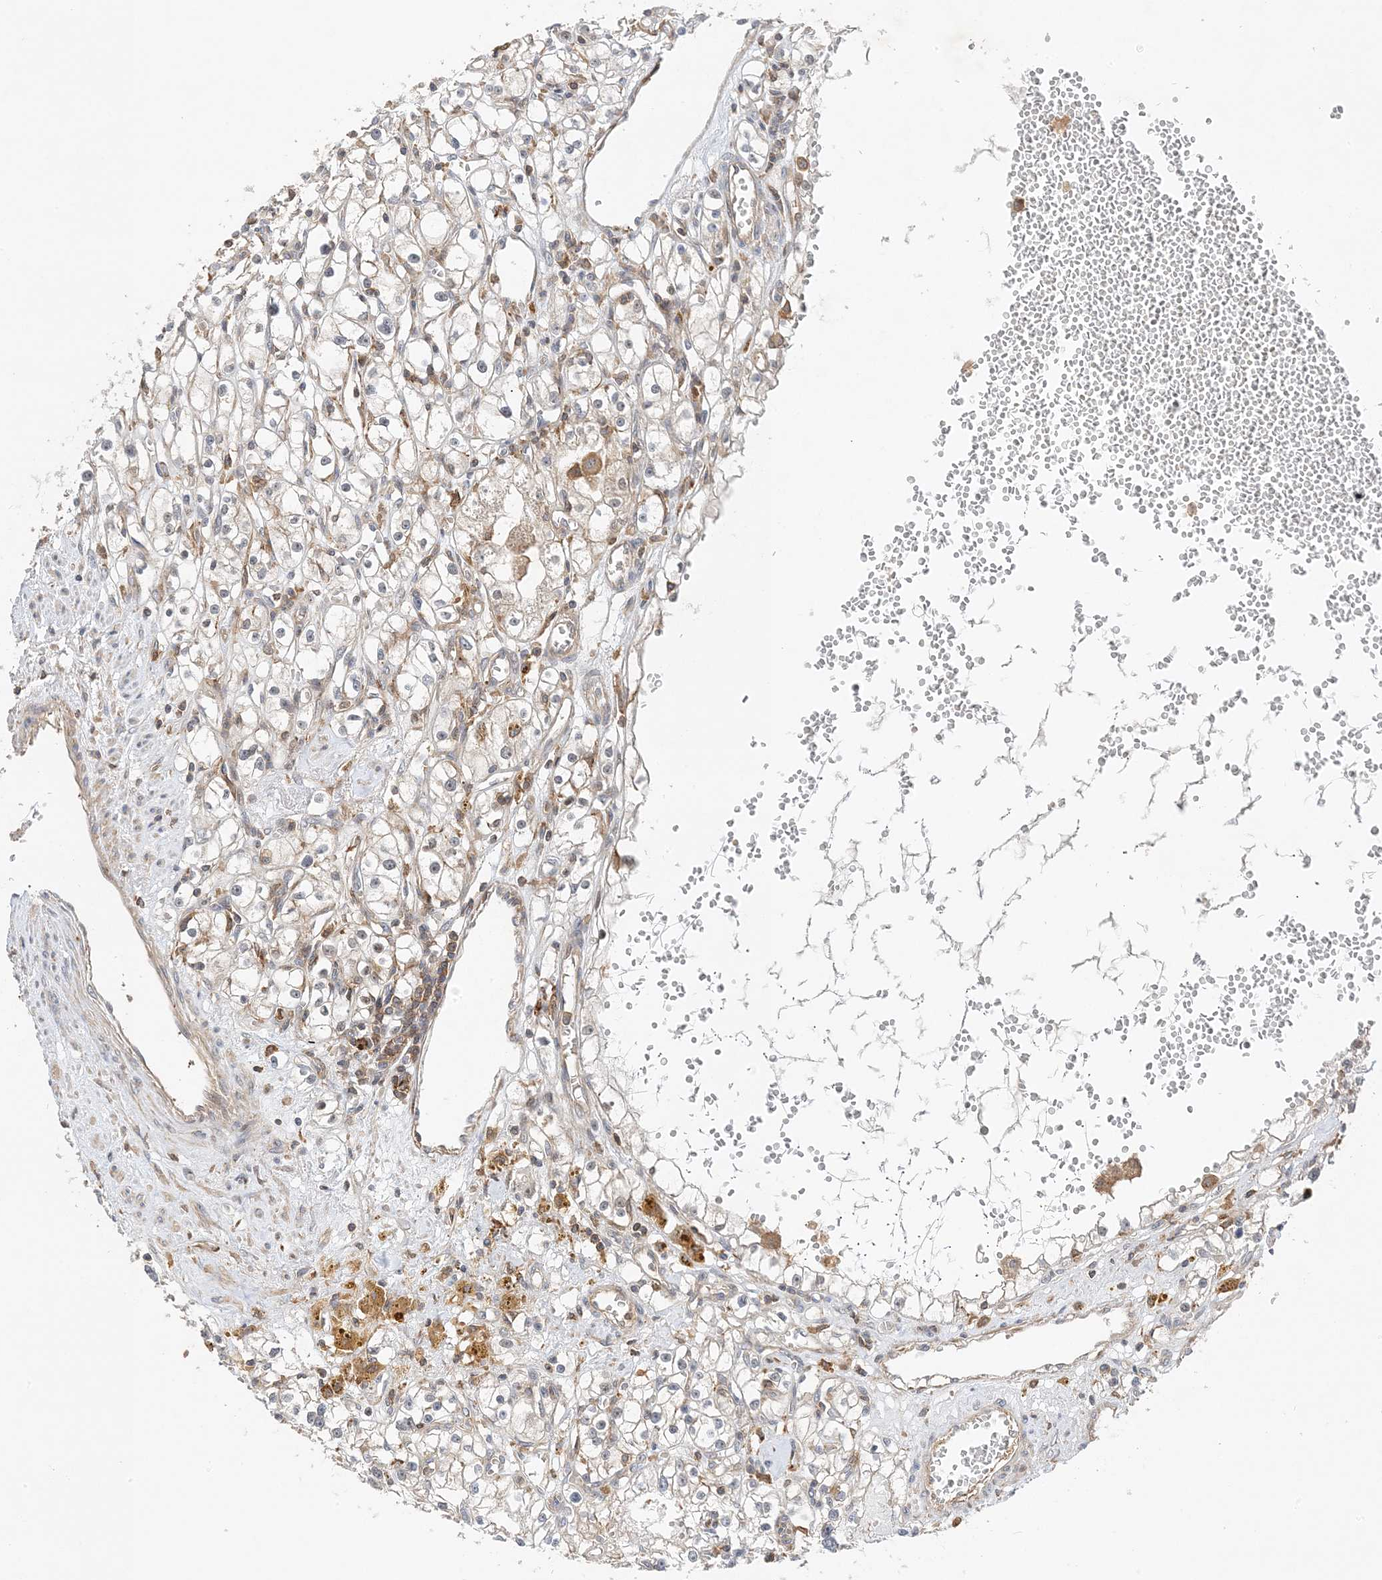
{"staining": {"intensity": "negative", "quantity": "none", "location": "none"}, "tissue": "renal cancer", "cell_type": "Tumor cells", "image_type": "cancer", "snomed": [{"axis": "morphology", "description": "Adenocarcinoma, NOS"}, {"axis": "topography", "description": "Kidney"}], "caption": "This is an immunohistochemistry image of human renal cancer. There is no staining in tumor cells.", "gene": "TATDN3", "patient": {"sex": "male", "age": 56}}